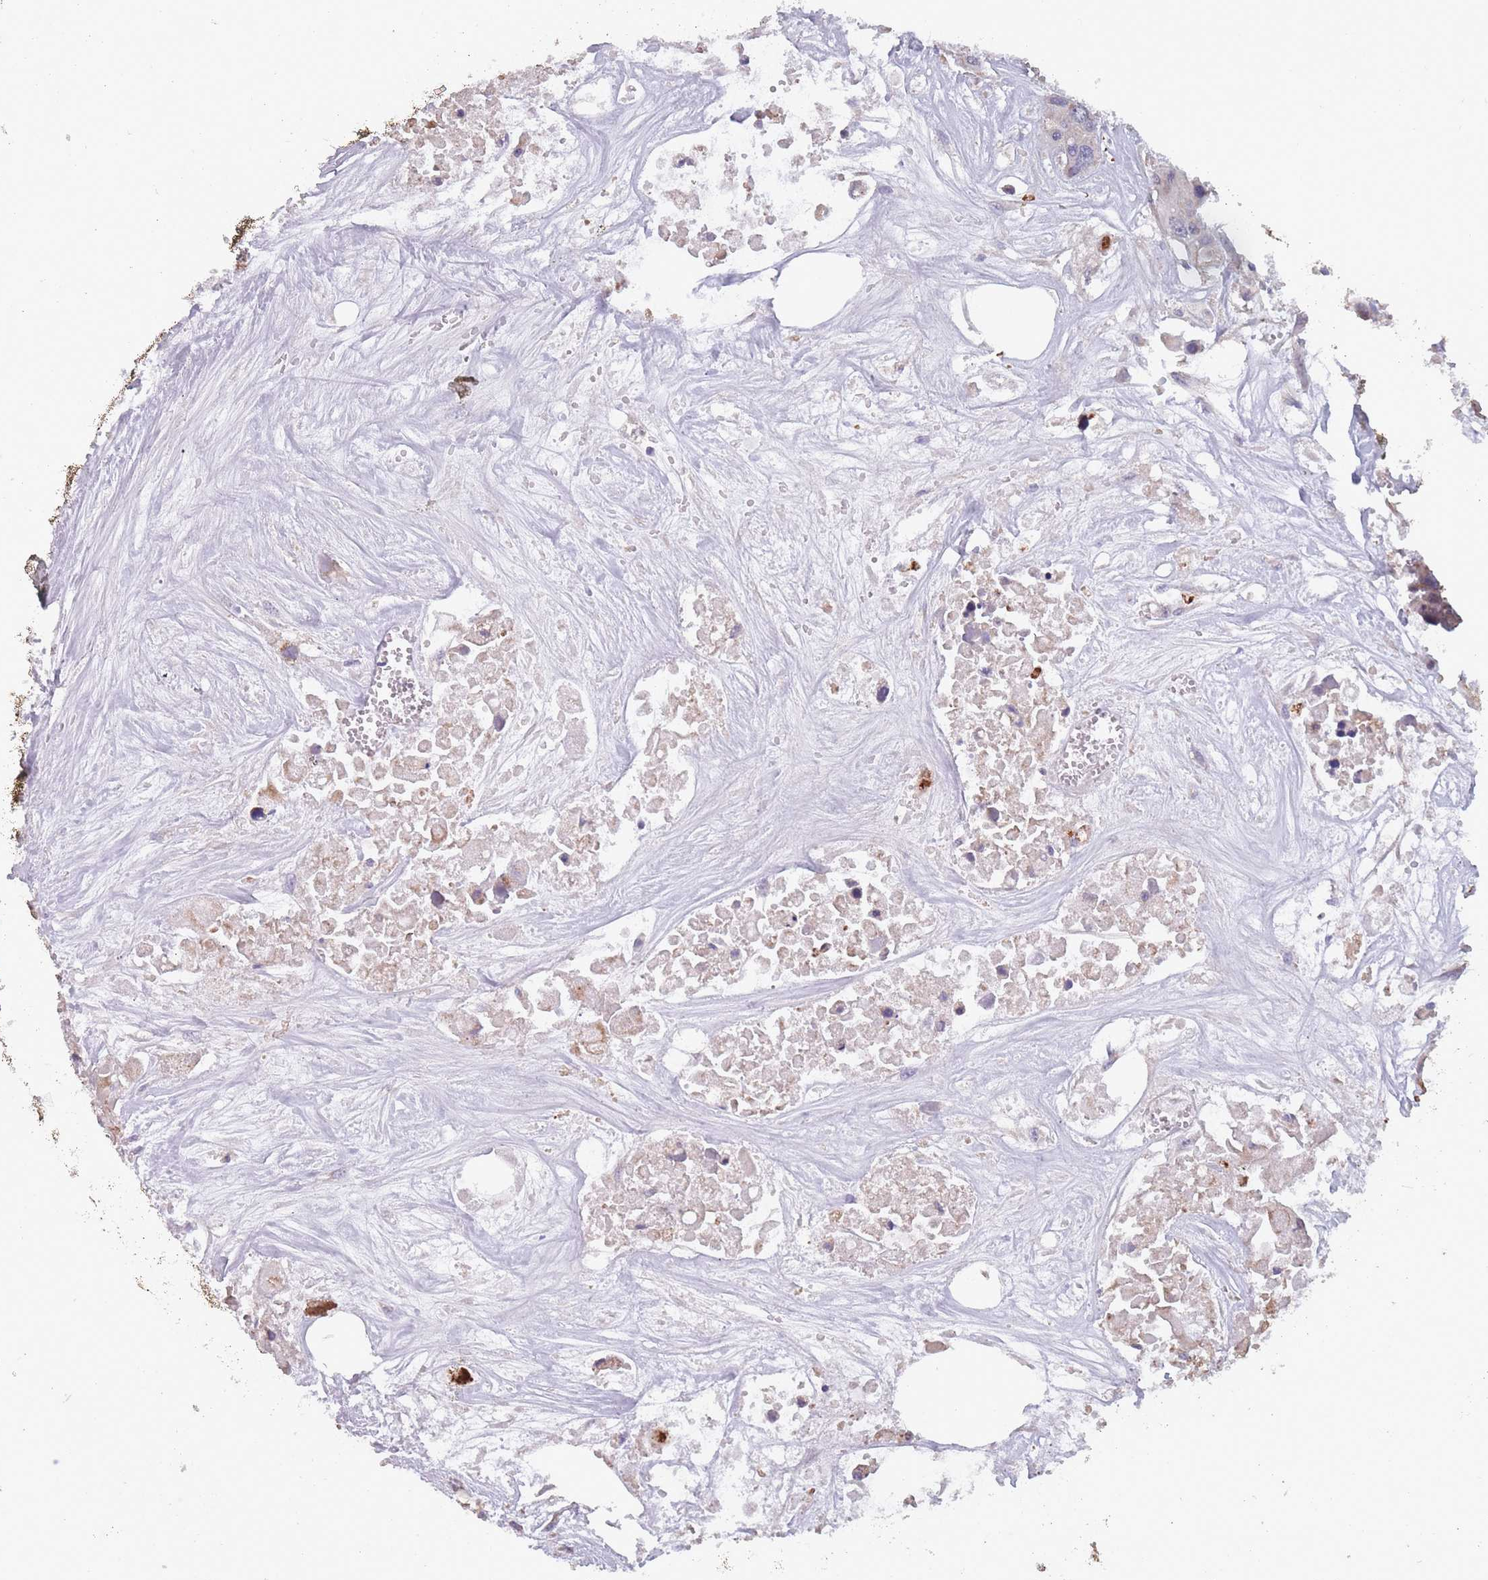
{"staining": {"intensity": "negative", "quantity": "none", "location": "none"}, "tissue": "colorectal cancer", "cell_type": "Tumor cells", "image_type": "cancer", "snomed": [{"axis": "morphology", "description": "Adenocarcinoma, NOS"}, {"axis": "topography", "description": "Colon"}], "caption": "Colorectal cancer stained for a protein using IHC reveals no positivity tumor cells.", "gene": "TOMM40L", "patient": {"sex": "male", "age": 77}}